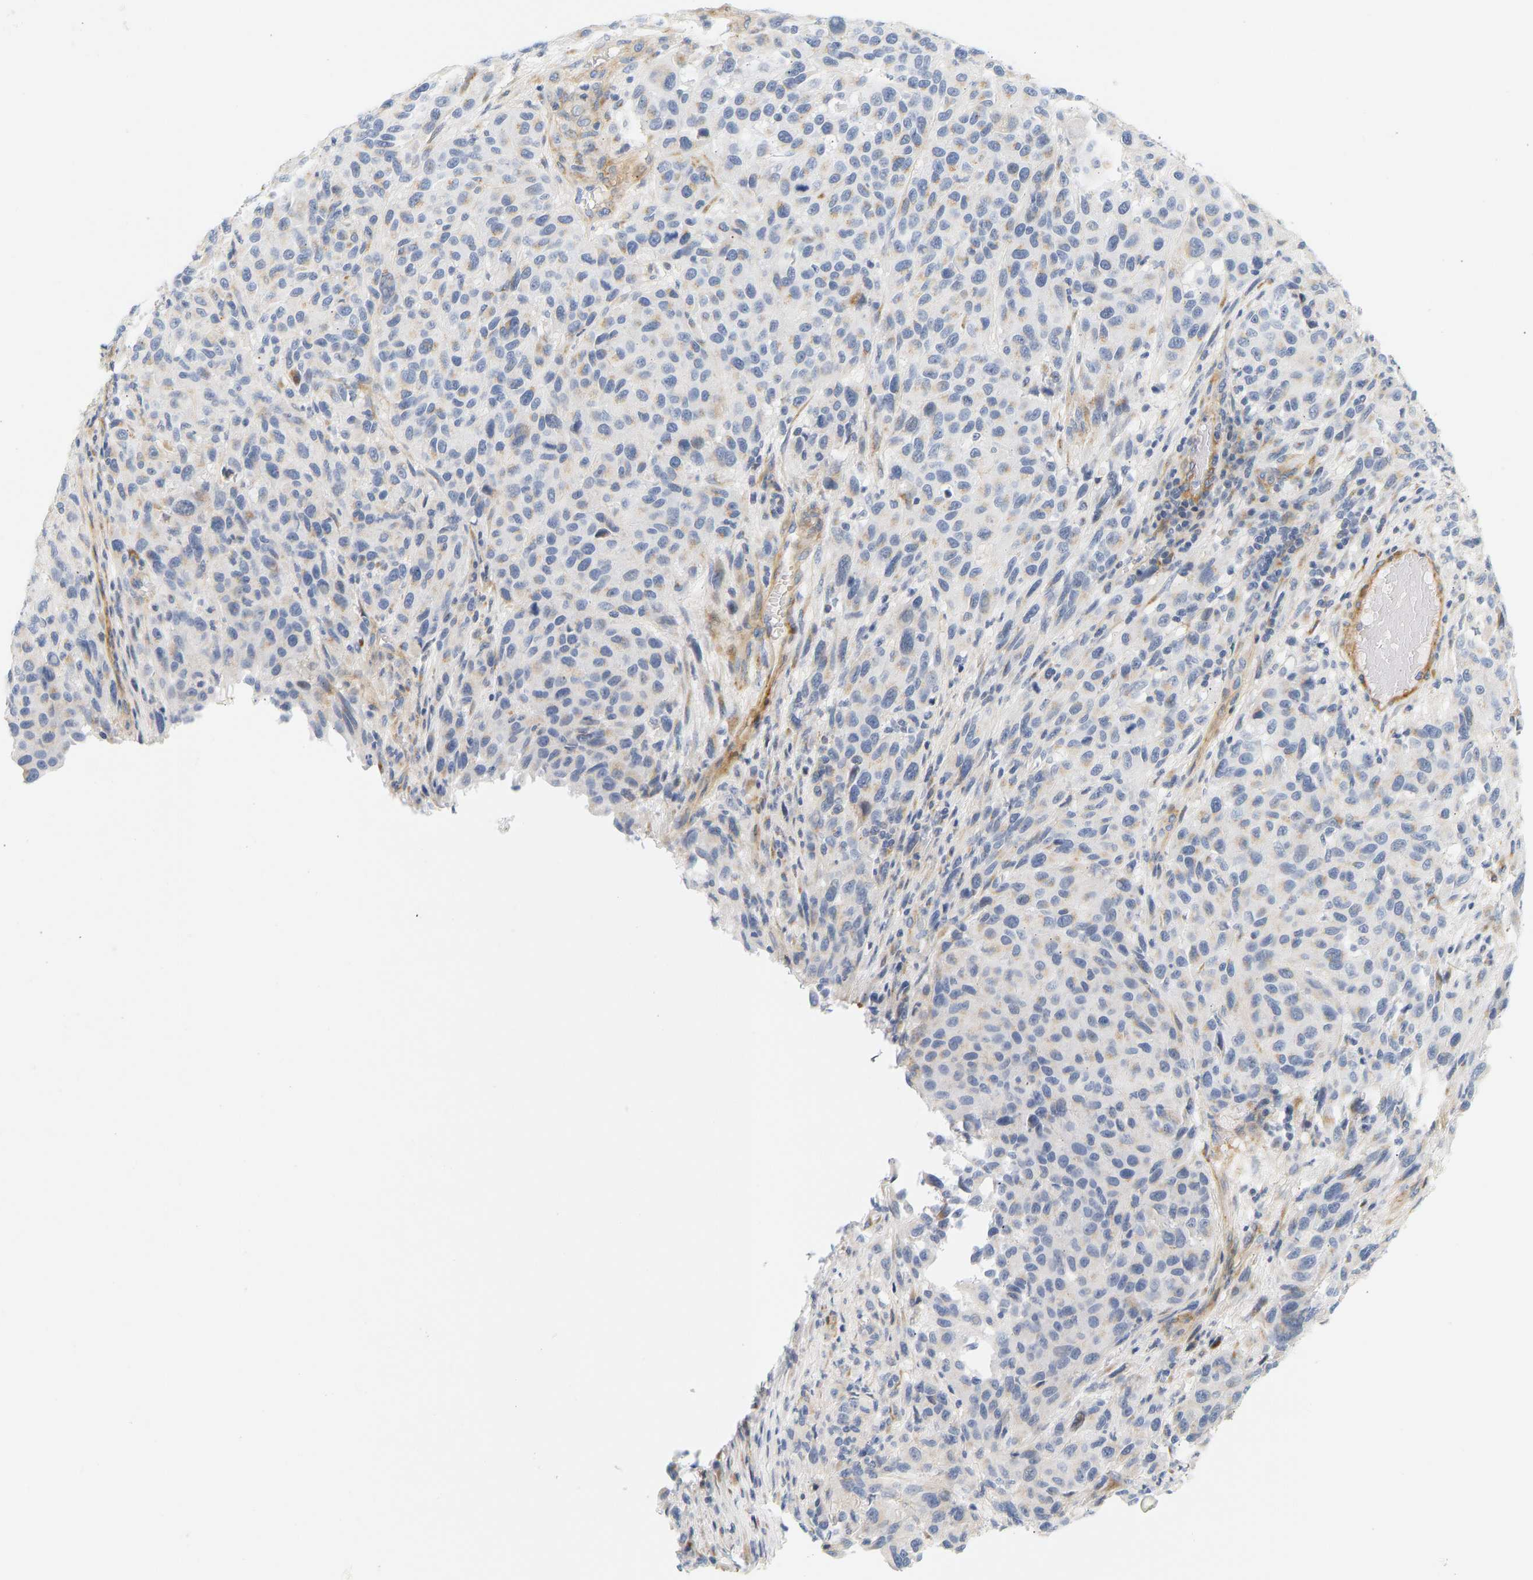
{"staining": {"intensity": "negative", "quantity": "none", "location": "none"}, "tissue": "melanoma", "cell_type": "Tumor cells", "image_type": "cancer", "snomed": [{"axis": "morphology", "description": "Malignant melanoma, Metastatic site"}, {"axis": "topography", "description": "Lymph node"}], "caption": "There is no significant staining in tumor cells of melanoma.", "gene": "SLC30A7", "patient": {"sex": "male", "age": 61}}